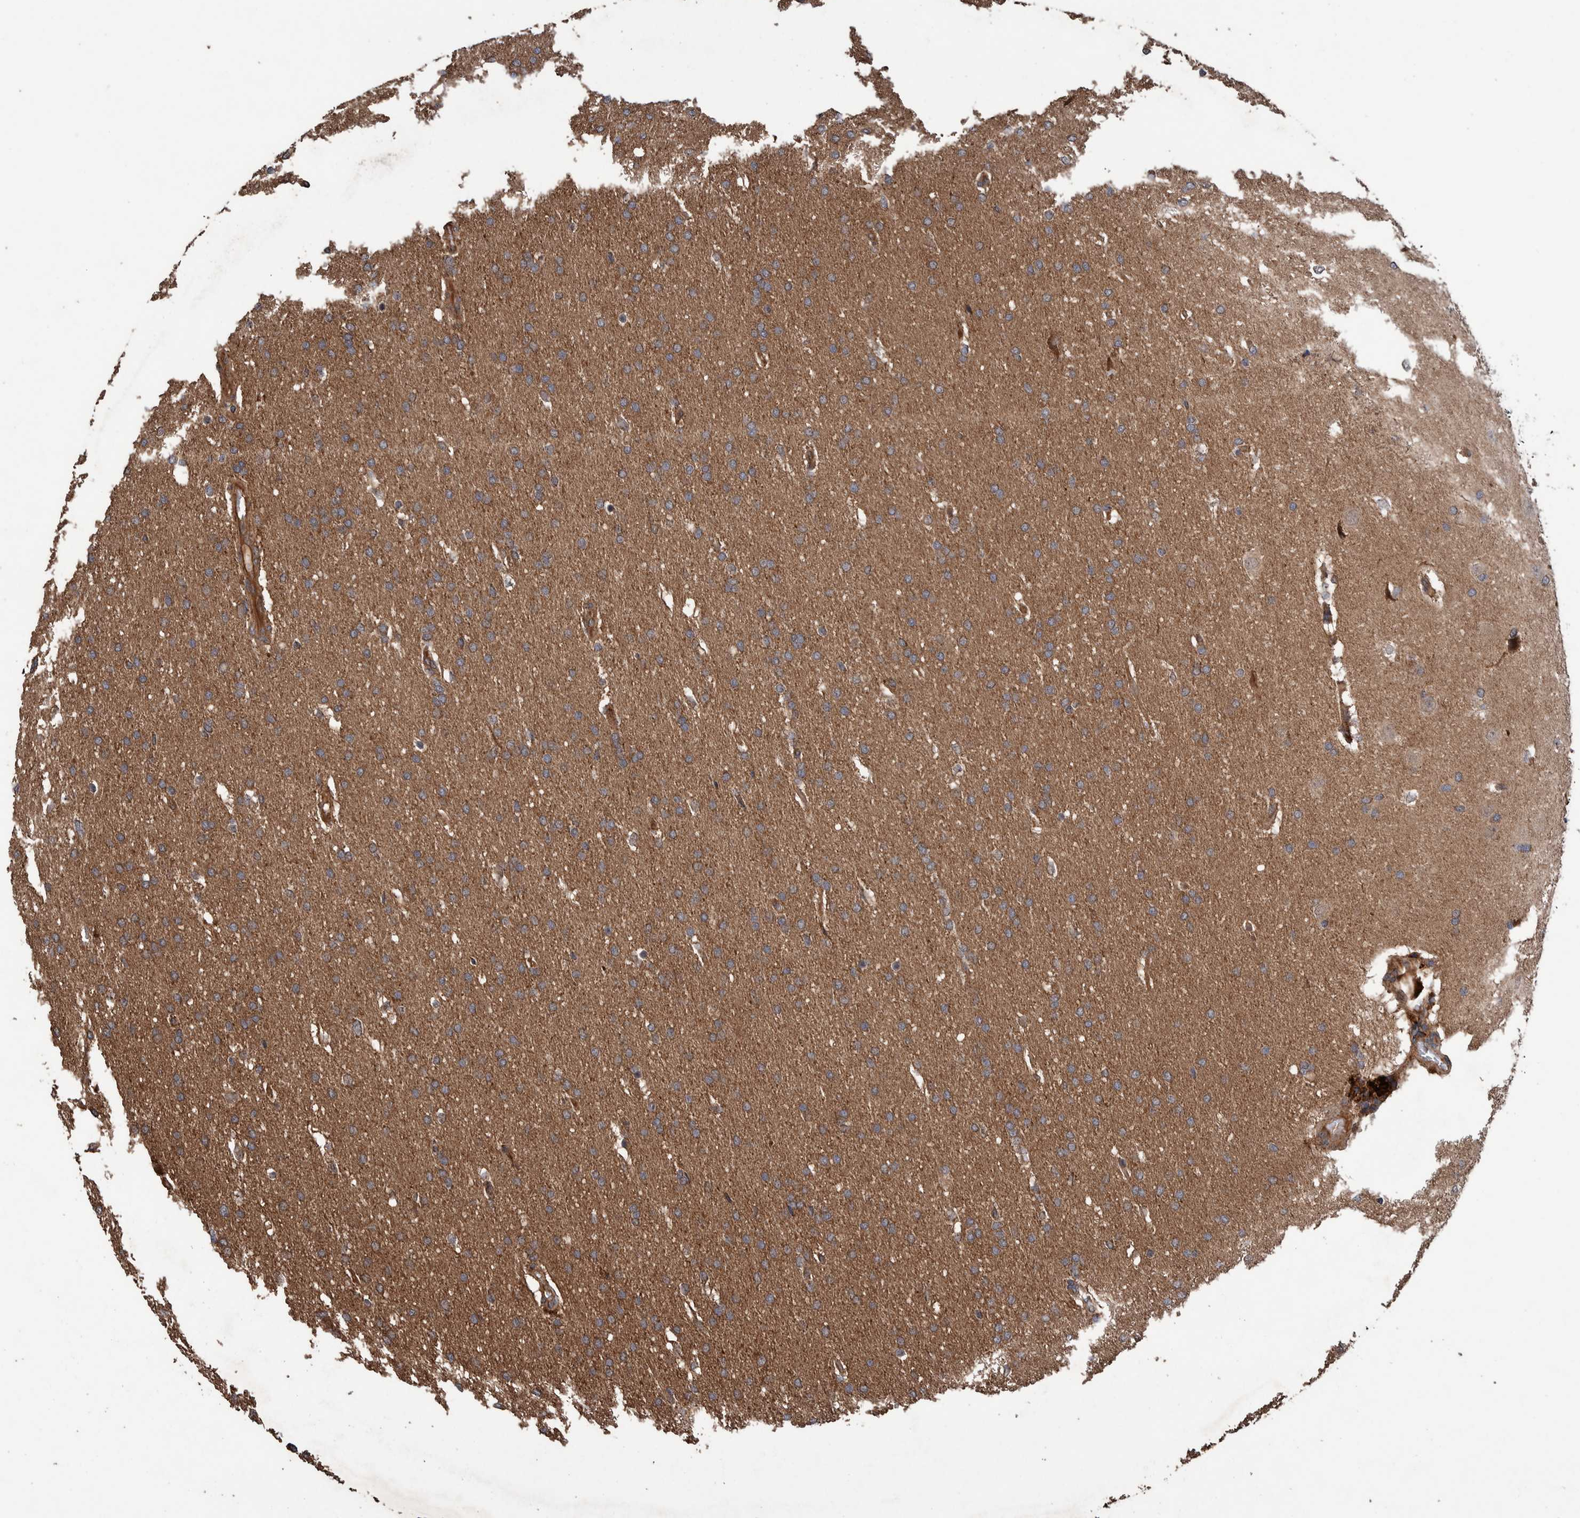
{"staining": {"intensity": "moderate", "quantity": ">75%", "location": "cytoplasmic/membranous"}, "tissue": "glioma", "cell_type": "Tumor cells", "image_type": "cancer", "snomed": [{"axis": "morphology", "description": "Glioma, malignant, Low grade"}, {"axis": "topography", "description": "Brain"}], "caption": "Glioma was stained to show a protein in brown. There is medium levels of moderate cytoplasmic/membranous expression in approximately >75% of tumor cells. The protein of interest is shown in brown color, while the nuclei are stained blue.", "gene": "TRIM16", "patient": {"sex": "female", "age": 37}}